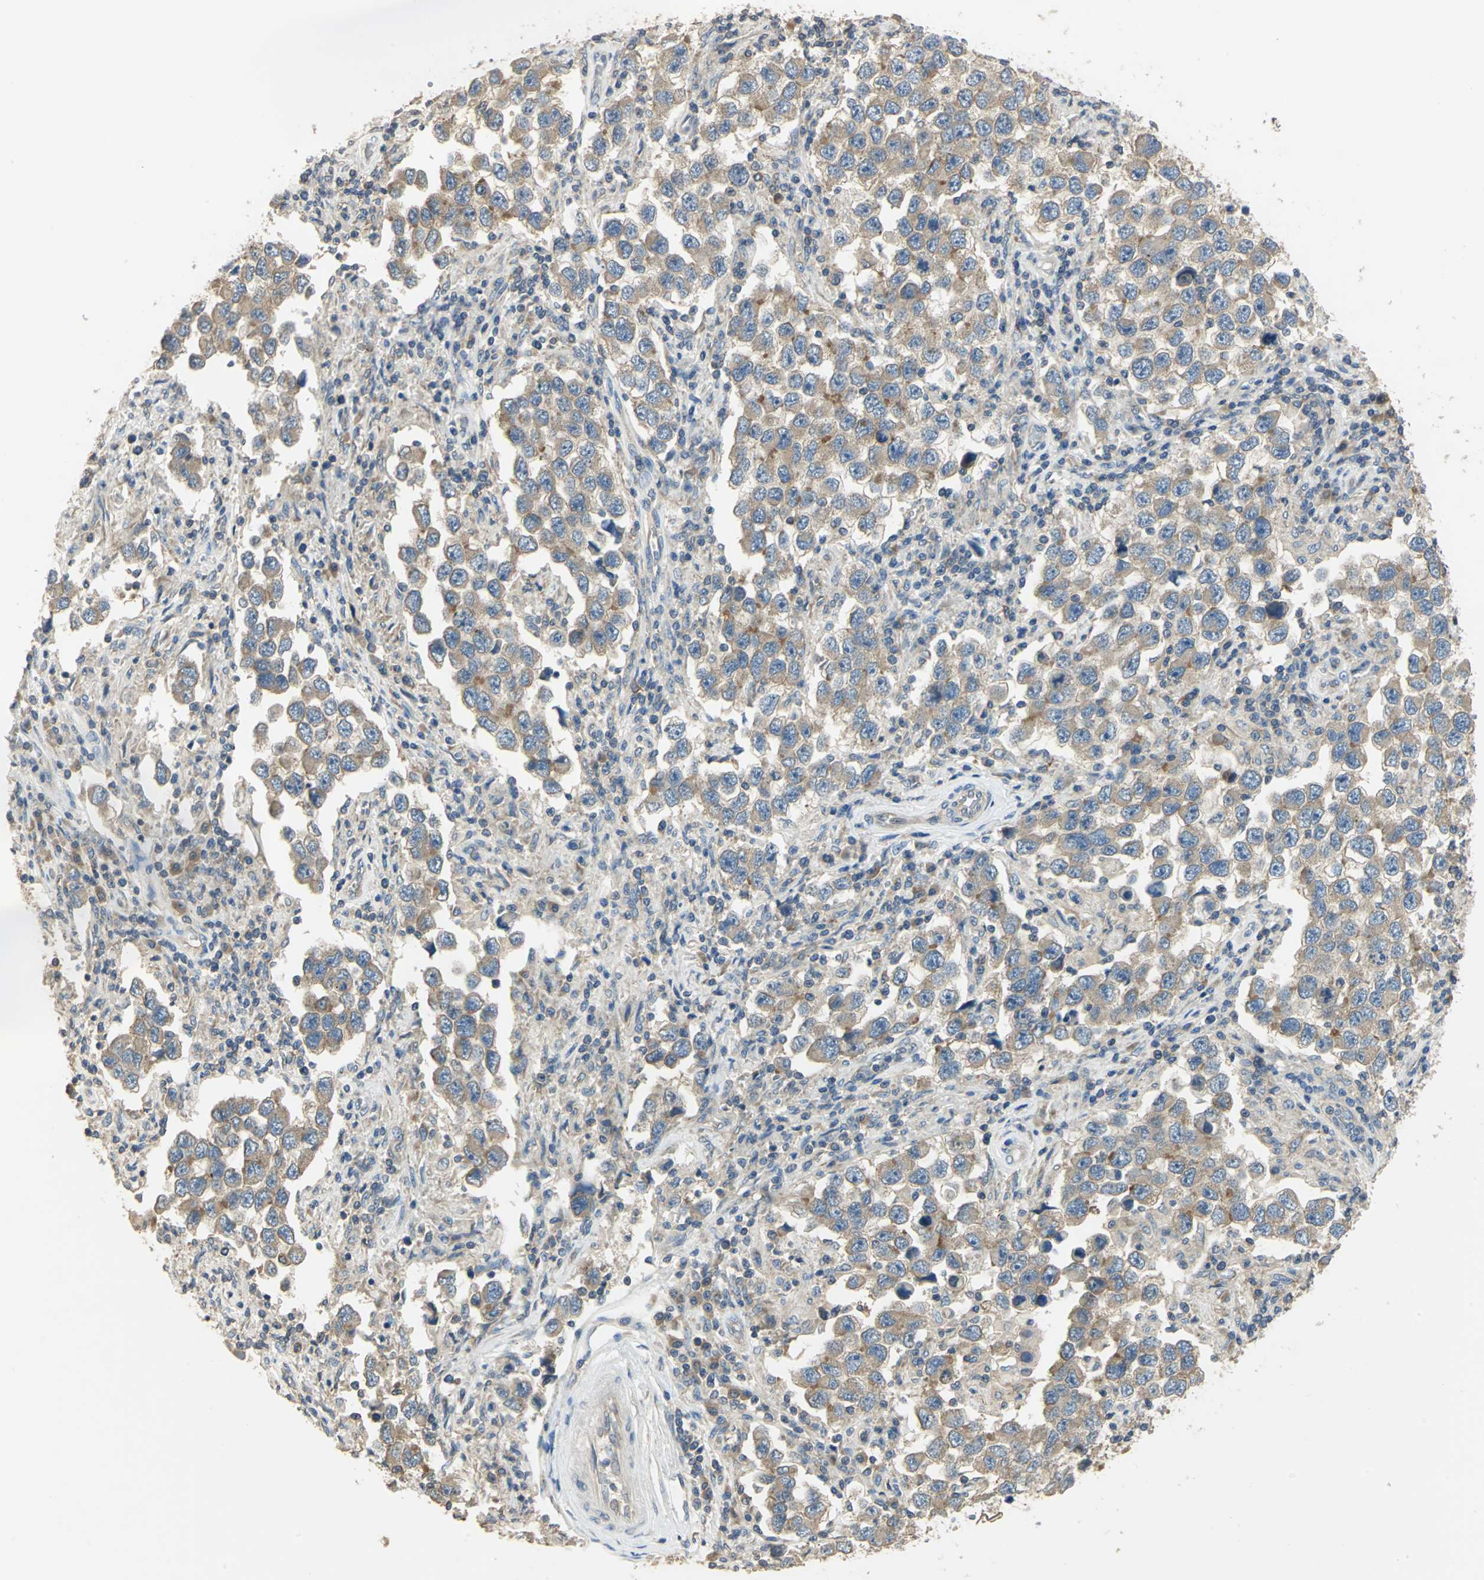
{"staining": {"intensity": "moderate", "quantity": ">75%", "location": "cytoplasmic/membranous"}, "tissue": "testis cancer", "cell_type": "Tumor cells", "image_type": "cancer", "snomed": [{"axis": "morphology", "description": "Carcinoma, Embryonal, NOS"}, {"axis": "topography", "description": "Testis"}], "caption": "A histopathology image of human testis embryonal carcinoma stained for a protein shows moderate cytoplasmic/membranous brown staining in tumor cells.", "gene": "SHC2", "patient": {"sex": "male", "age": 21}}